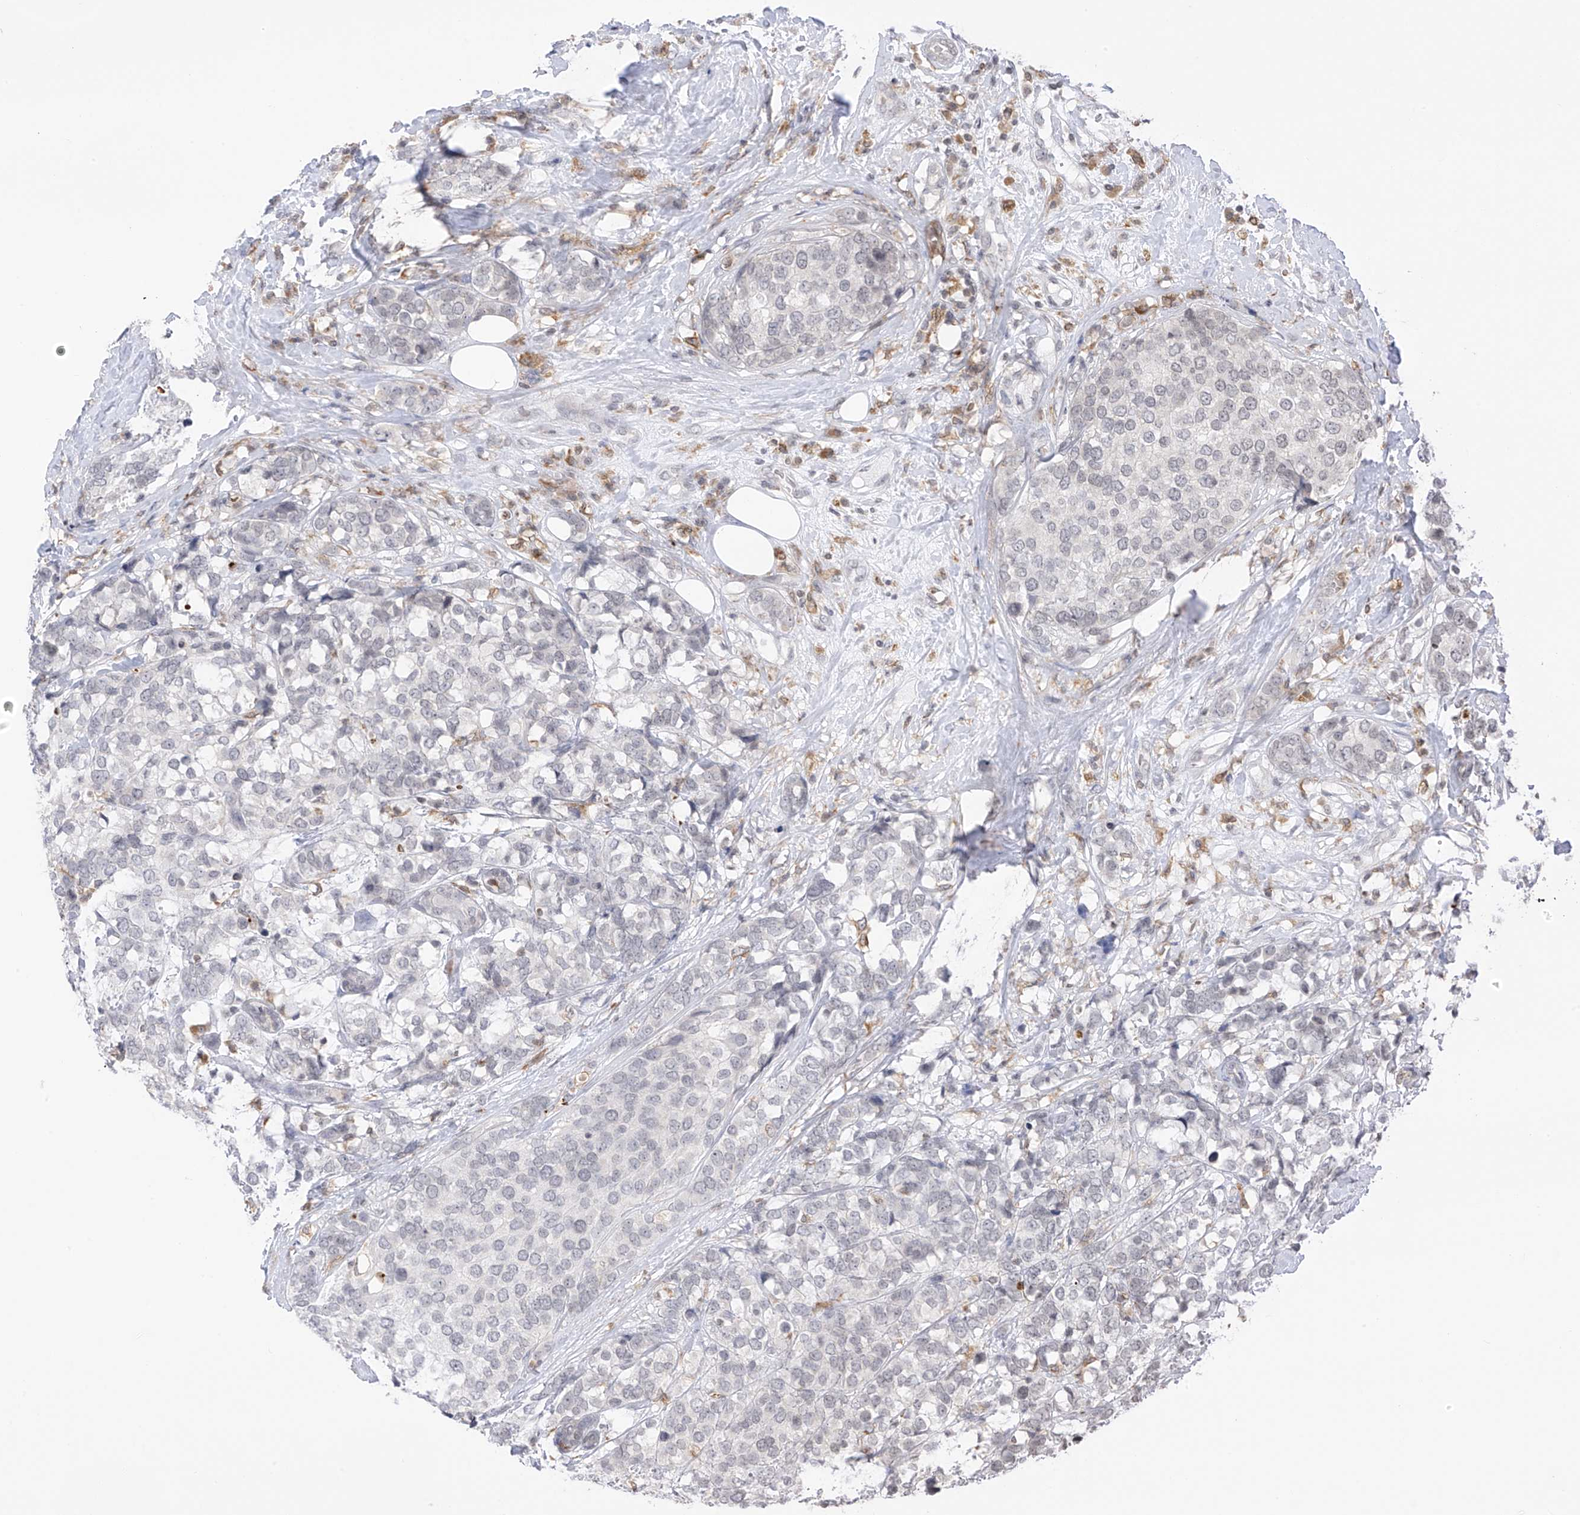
{"staining": {"intensity": "negative", "quantity": "none", "location": "none"}, "tissue": "breast cancer", "cell_type": "Tumor cells", "image_type": "cancer", "snomed": [{"axis": "morphology", "description": "Lobular carcinoma"}, {"axis": "topography", "description": "Breast"}], "caption": "Immunohistochemistry (IHC) of human breast cancer (lobular carcinoma) shows no expression in tumor cells.", "gene": "TBXAS1", "patient": {"sex": "female", "age": 59}}